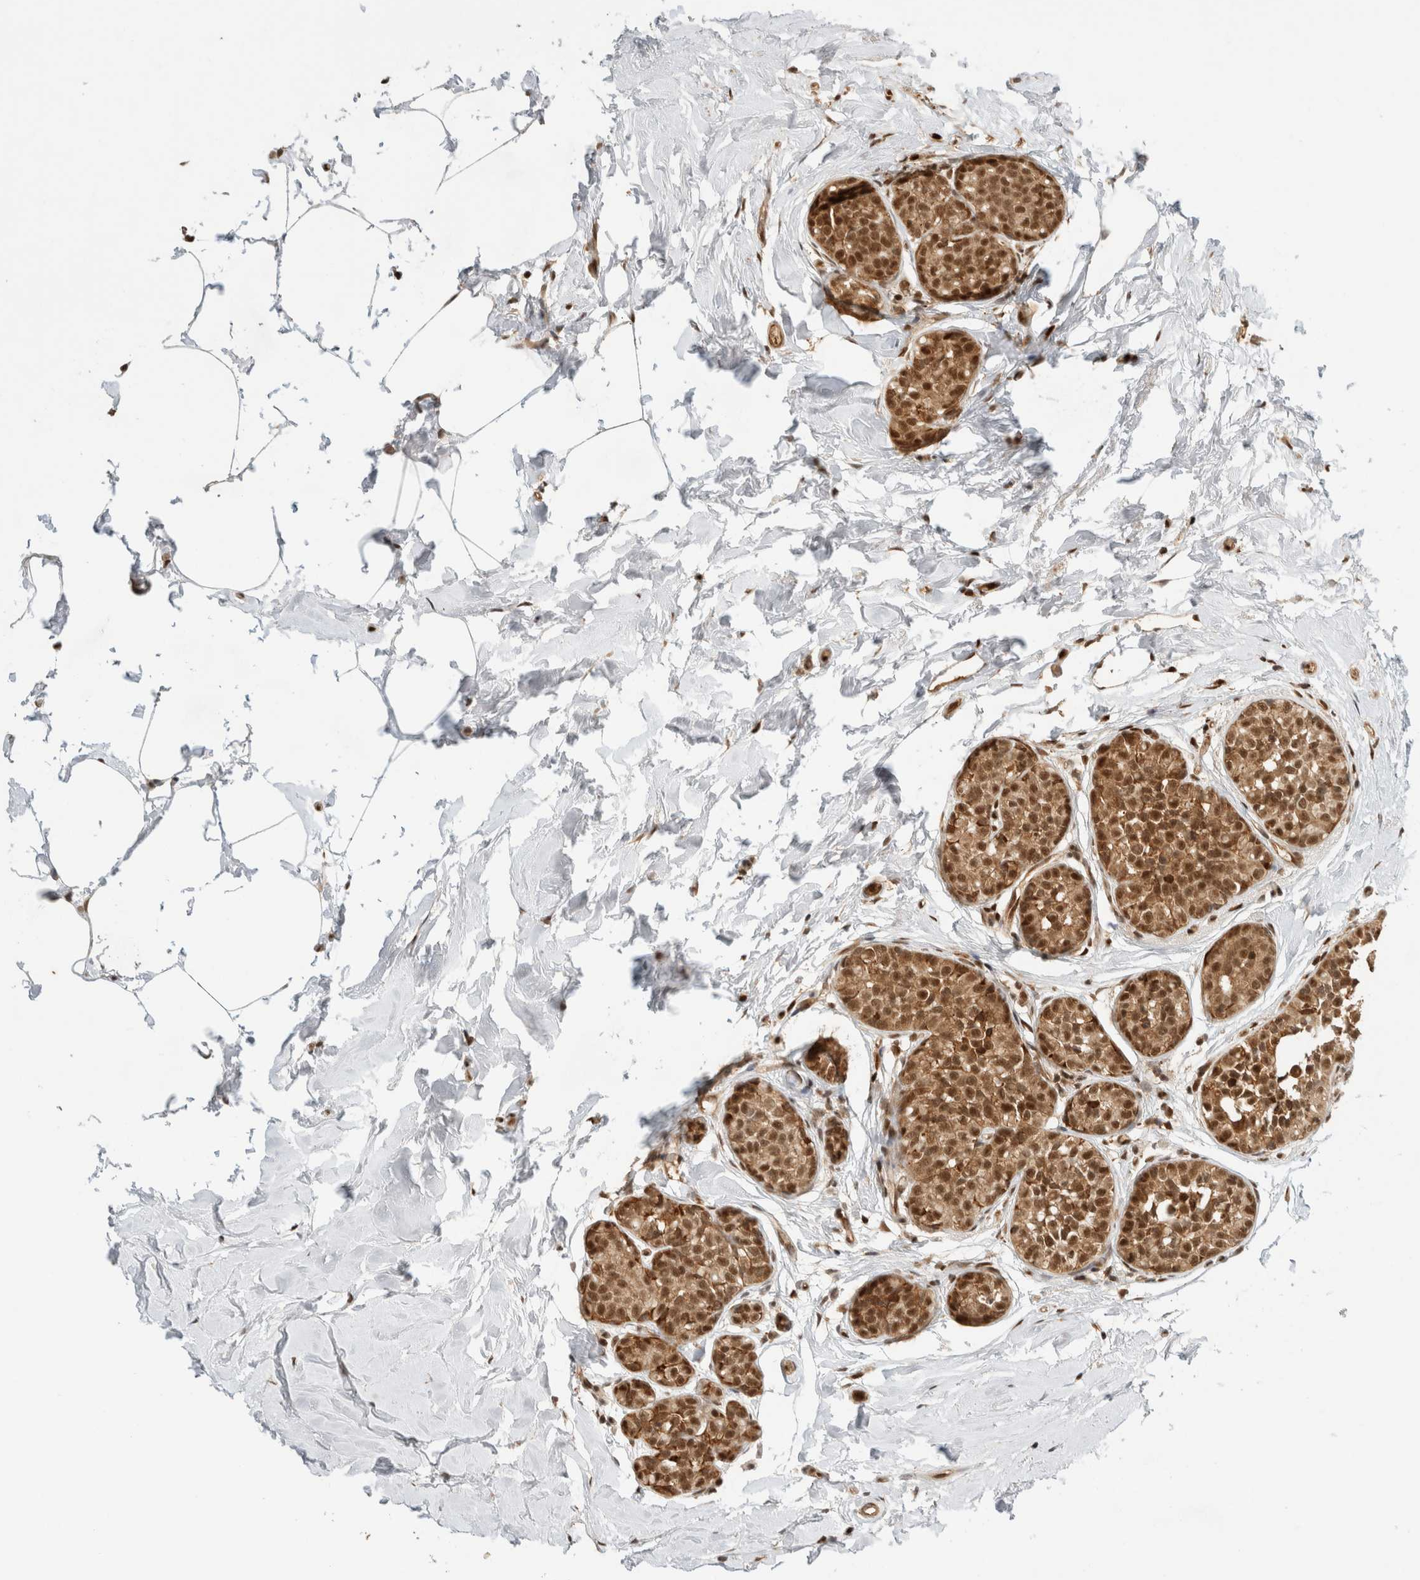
{"staining": {"intensity": "strong", "quantity": ">75%", "location": "cytoplasmic/membranous,nuclear"}, "tissue": "breast cancer", "cell_type": "Tumor cells", "image_type": "cancer", "snomed": [{"axis": "morphology", "description": "Duct carcinoma"}, {"axis": "topography", "description": "Breast"}], "caption": "Brown immunohistochemical staining in human breast cancer displays strong cytoplasmic/membranous and nuclear positivity in about >75% of tumor cells.", "gene": "SNRNP40", "patient": {"sex": "female", "age": 55}}